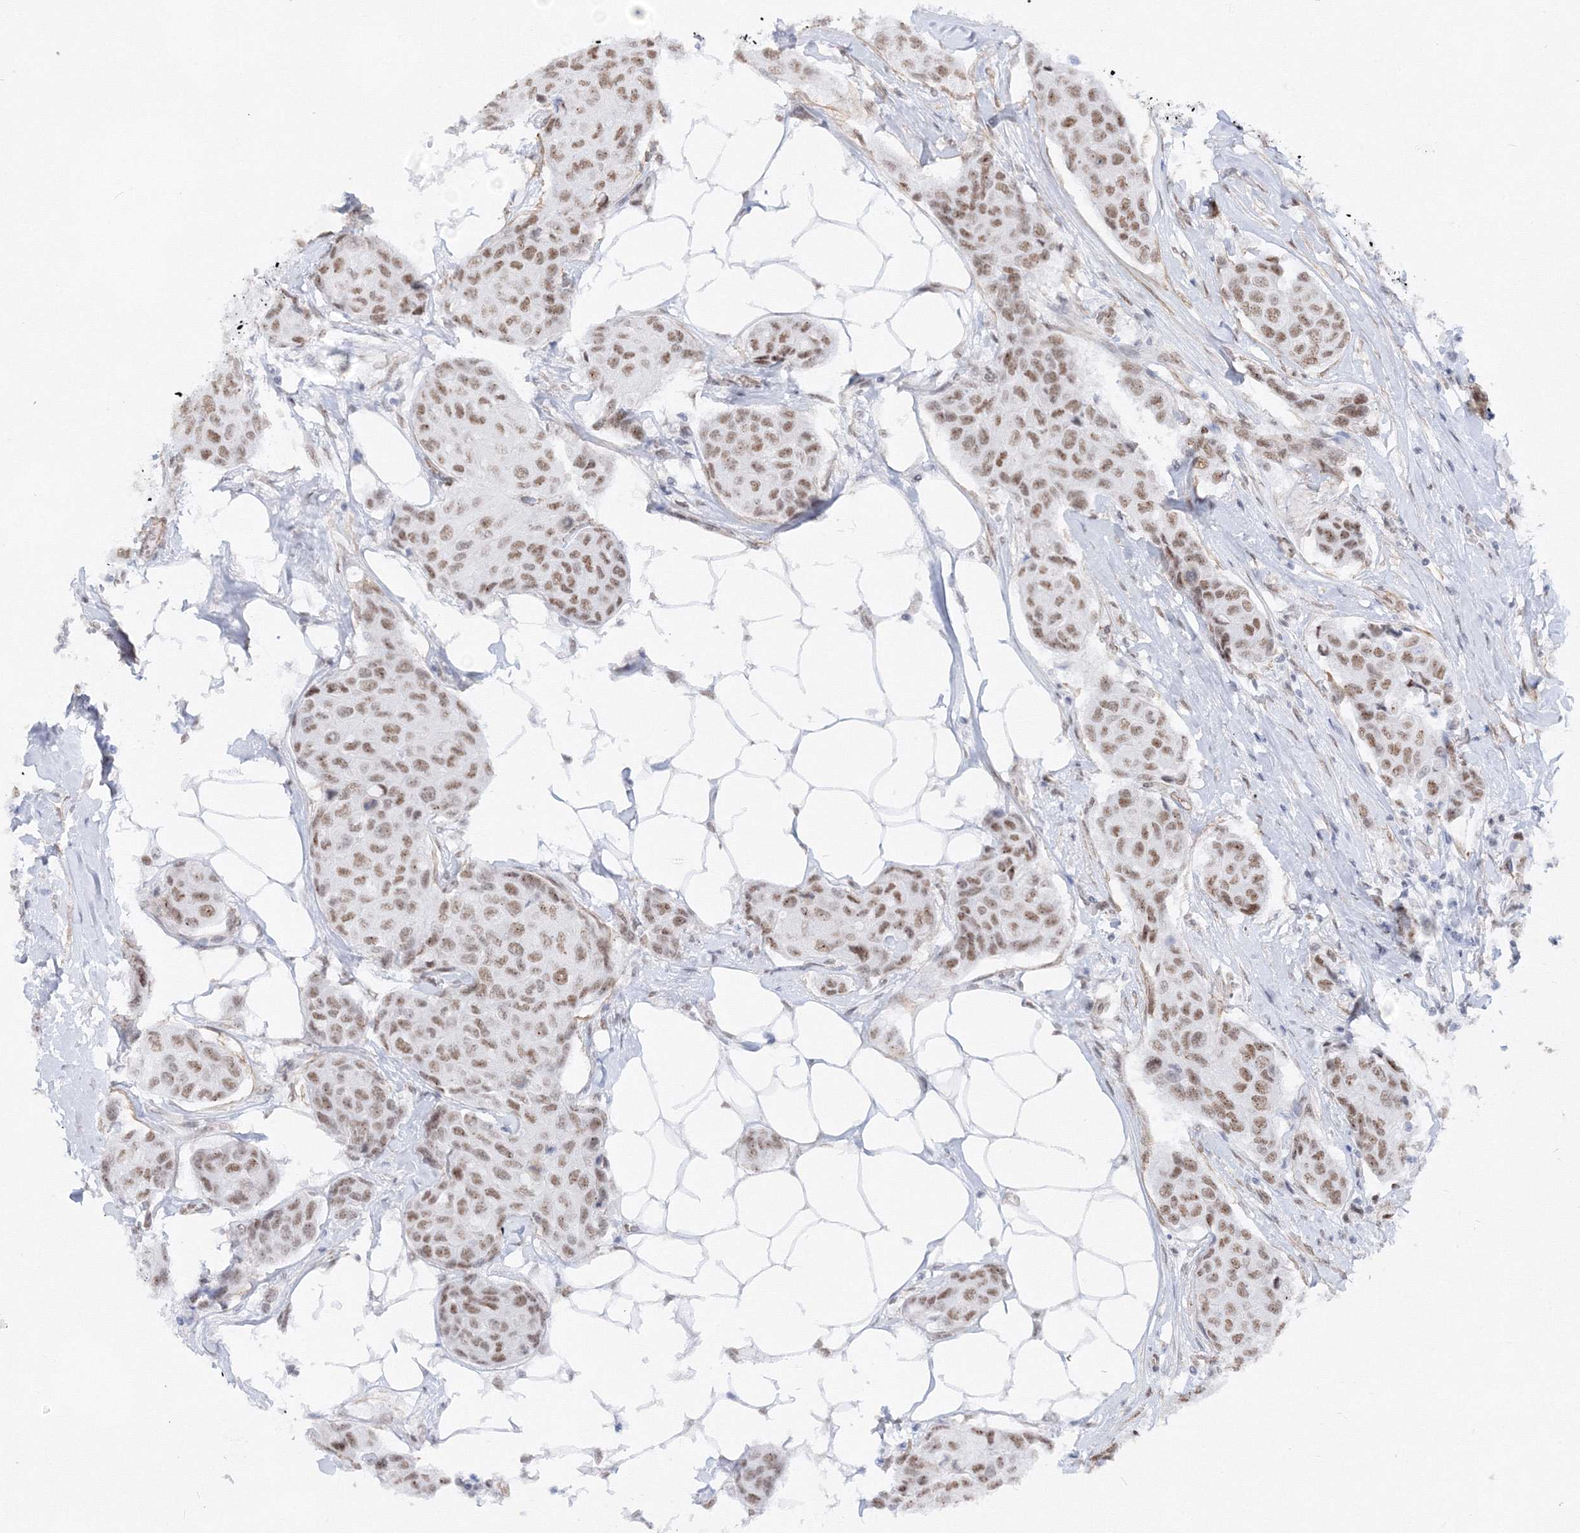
{"staining": {"intensity": "weak", "quantity": ">75%", "location": "nuclear"}, "tissue": "breast cancer", "cell_type": "Tumor cells", "image_type": "cancer", "snomed": [{"axis": "morphology", "description": "Duct carcinoma"}, {"axis": "topography", "description": "Breast"}], "caption": "The micrograph exhibits a brown stain indicating the presence of a protein in the nuclear of tumor cells in breast cancer (infiltrating ductal carcinoma).", "gene": "ZNF638", "patient": {"sex": "female", "age": 80}}